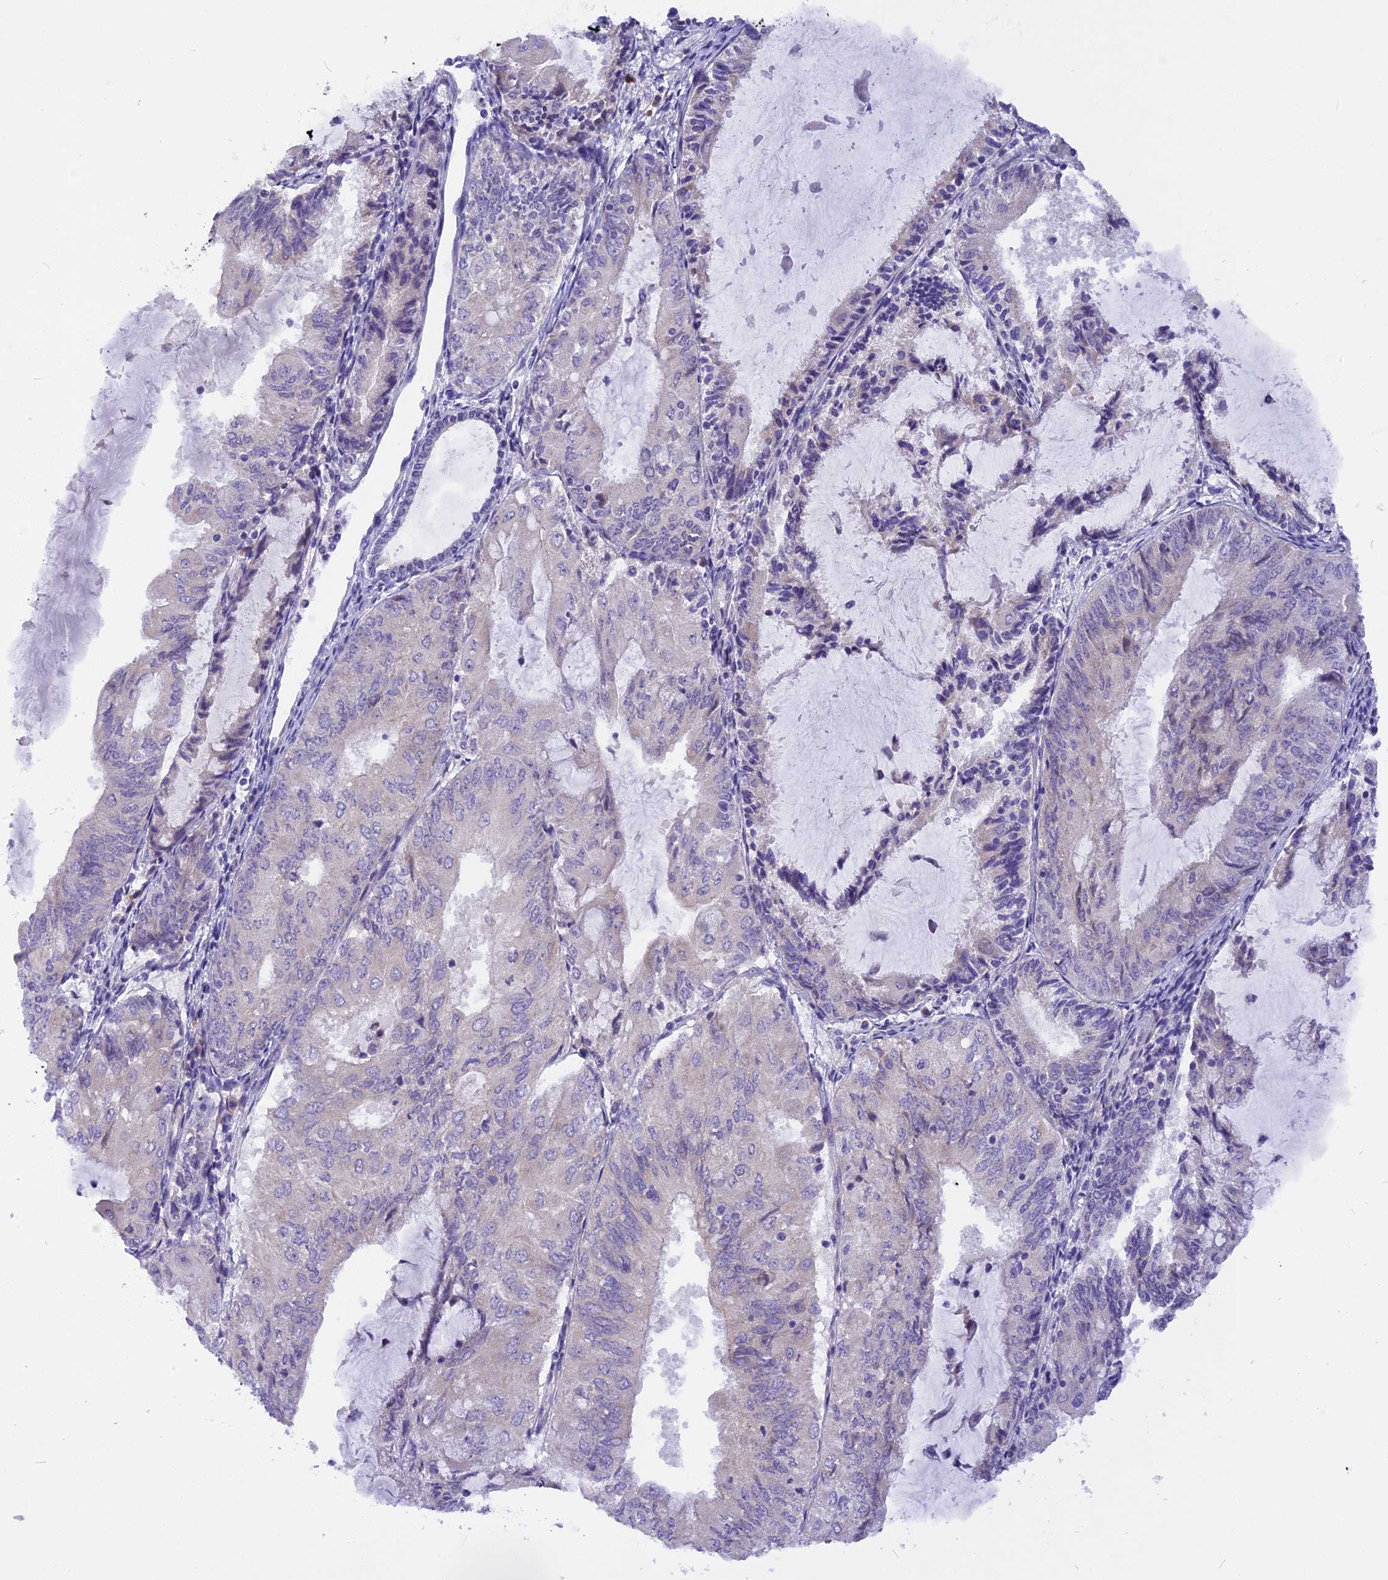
{"staining": {"intensity": "negative", "quantity": "none", "location": "none"}, "tissue": "endometrial cancer", "cell_type": "Tumor cells", "image_type": "cancer", "snomed": [{"axis": "morphology", "description": "Adenocarcinoma, NOS"}, {"axis": "topography", "description": "Endometrium"}], "caption": "Tumor cells are negative for brown protein staining in endometrial cancer.", "gene": "TRIM3", "patient": {"sex": "female", "age": 81}}